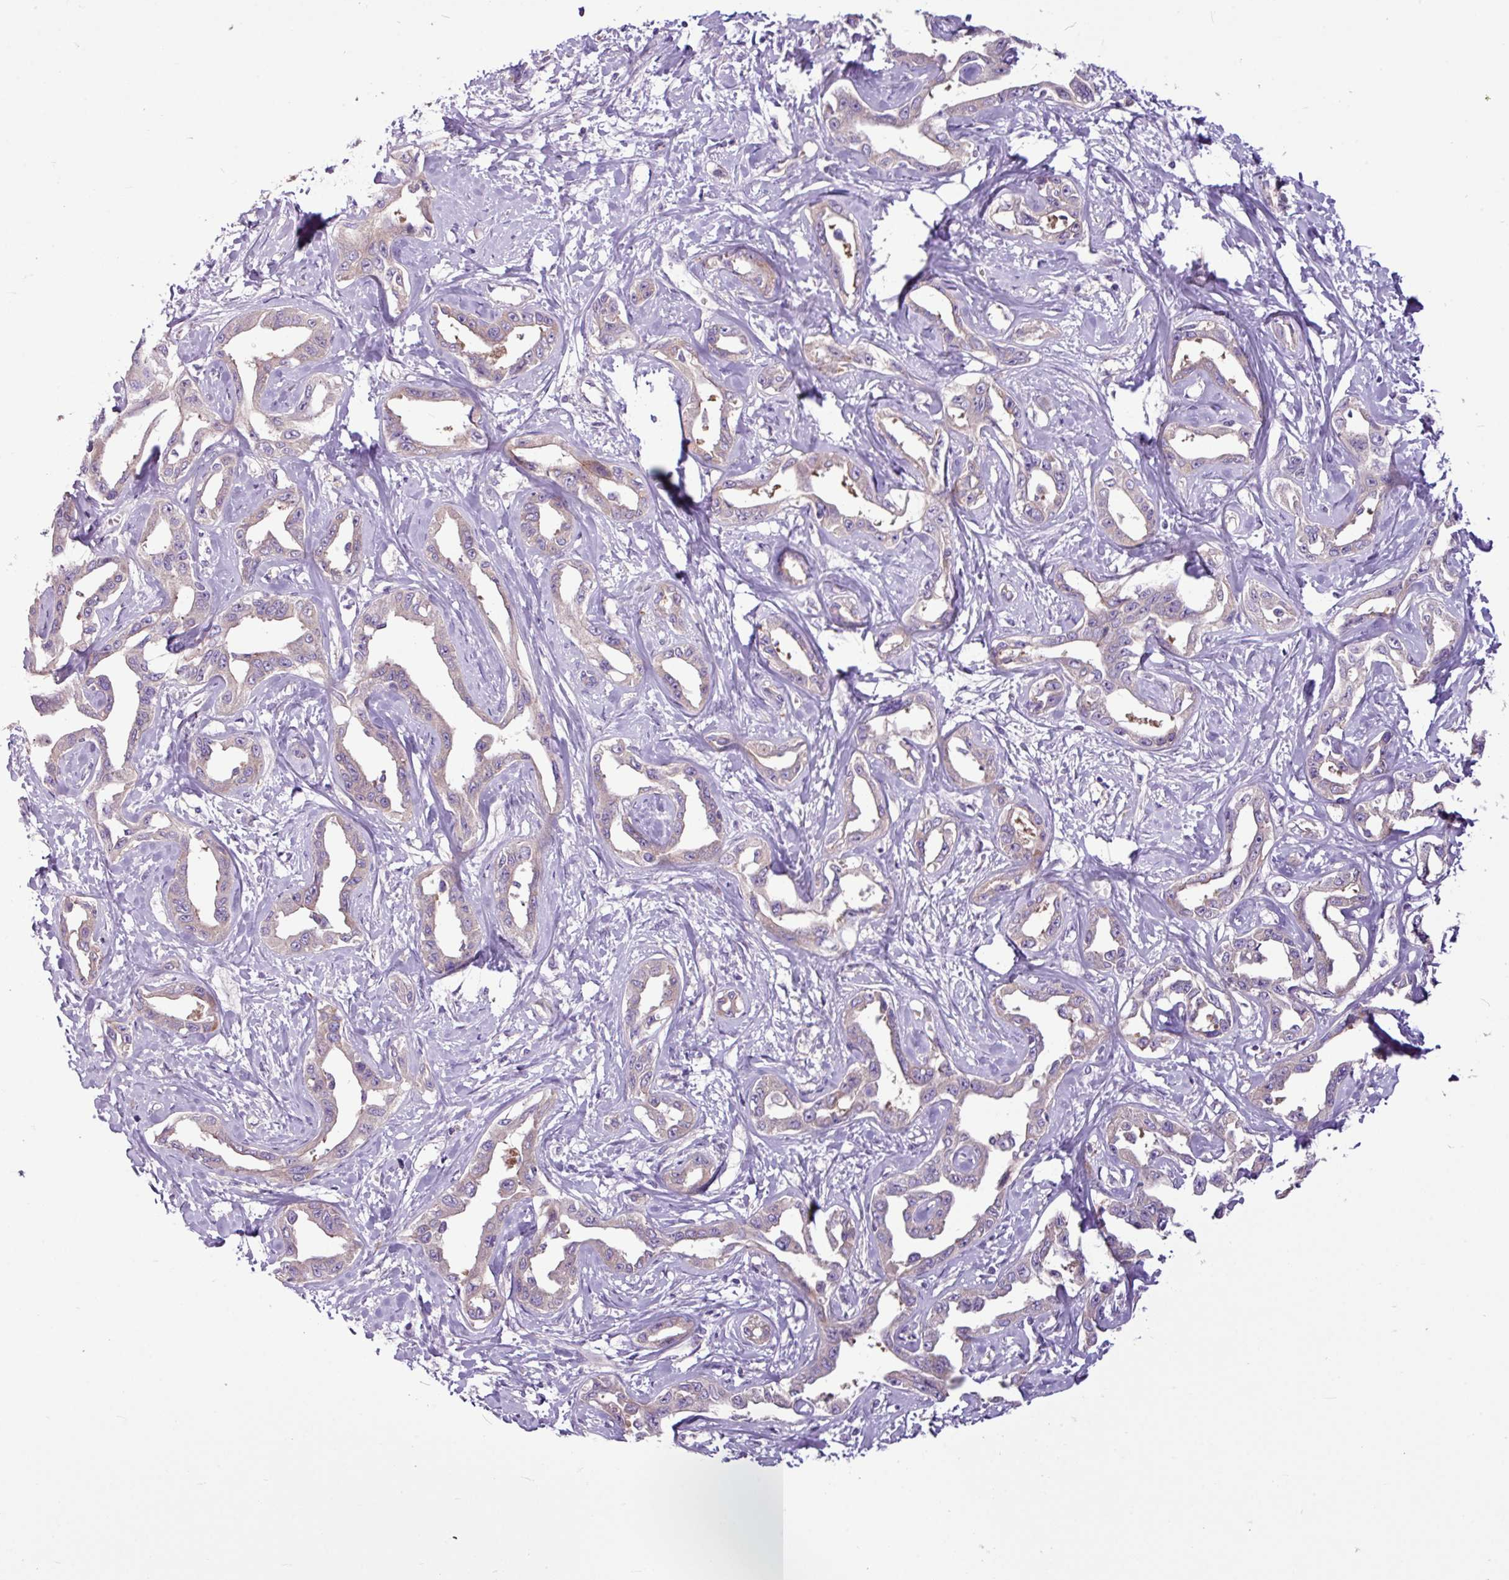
{"staining": {"intensity": "weak", "quantity": ">75%", "location": "cytoplasmic/membranous"}, "tissue": "liver cancer", "cell_type": "Tumor cells", "image_type": "cancer", "snomed": [{"axis": "morphology", "description": "Cholangiocarcinoma"}, {"axis": "topography", "description": "Liver"}], "caption": "Immunohistochemistry of human liver cancer demonstrates low levels of weak cytoplasmic/membranous positivity in about >75% of tumor cells.", "gene": "MROH2A", "patient": {"sex": "male", "age": 59}}